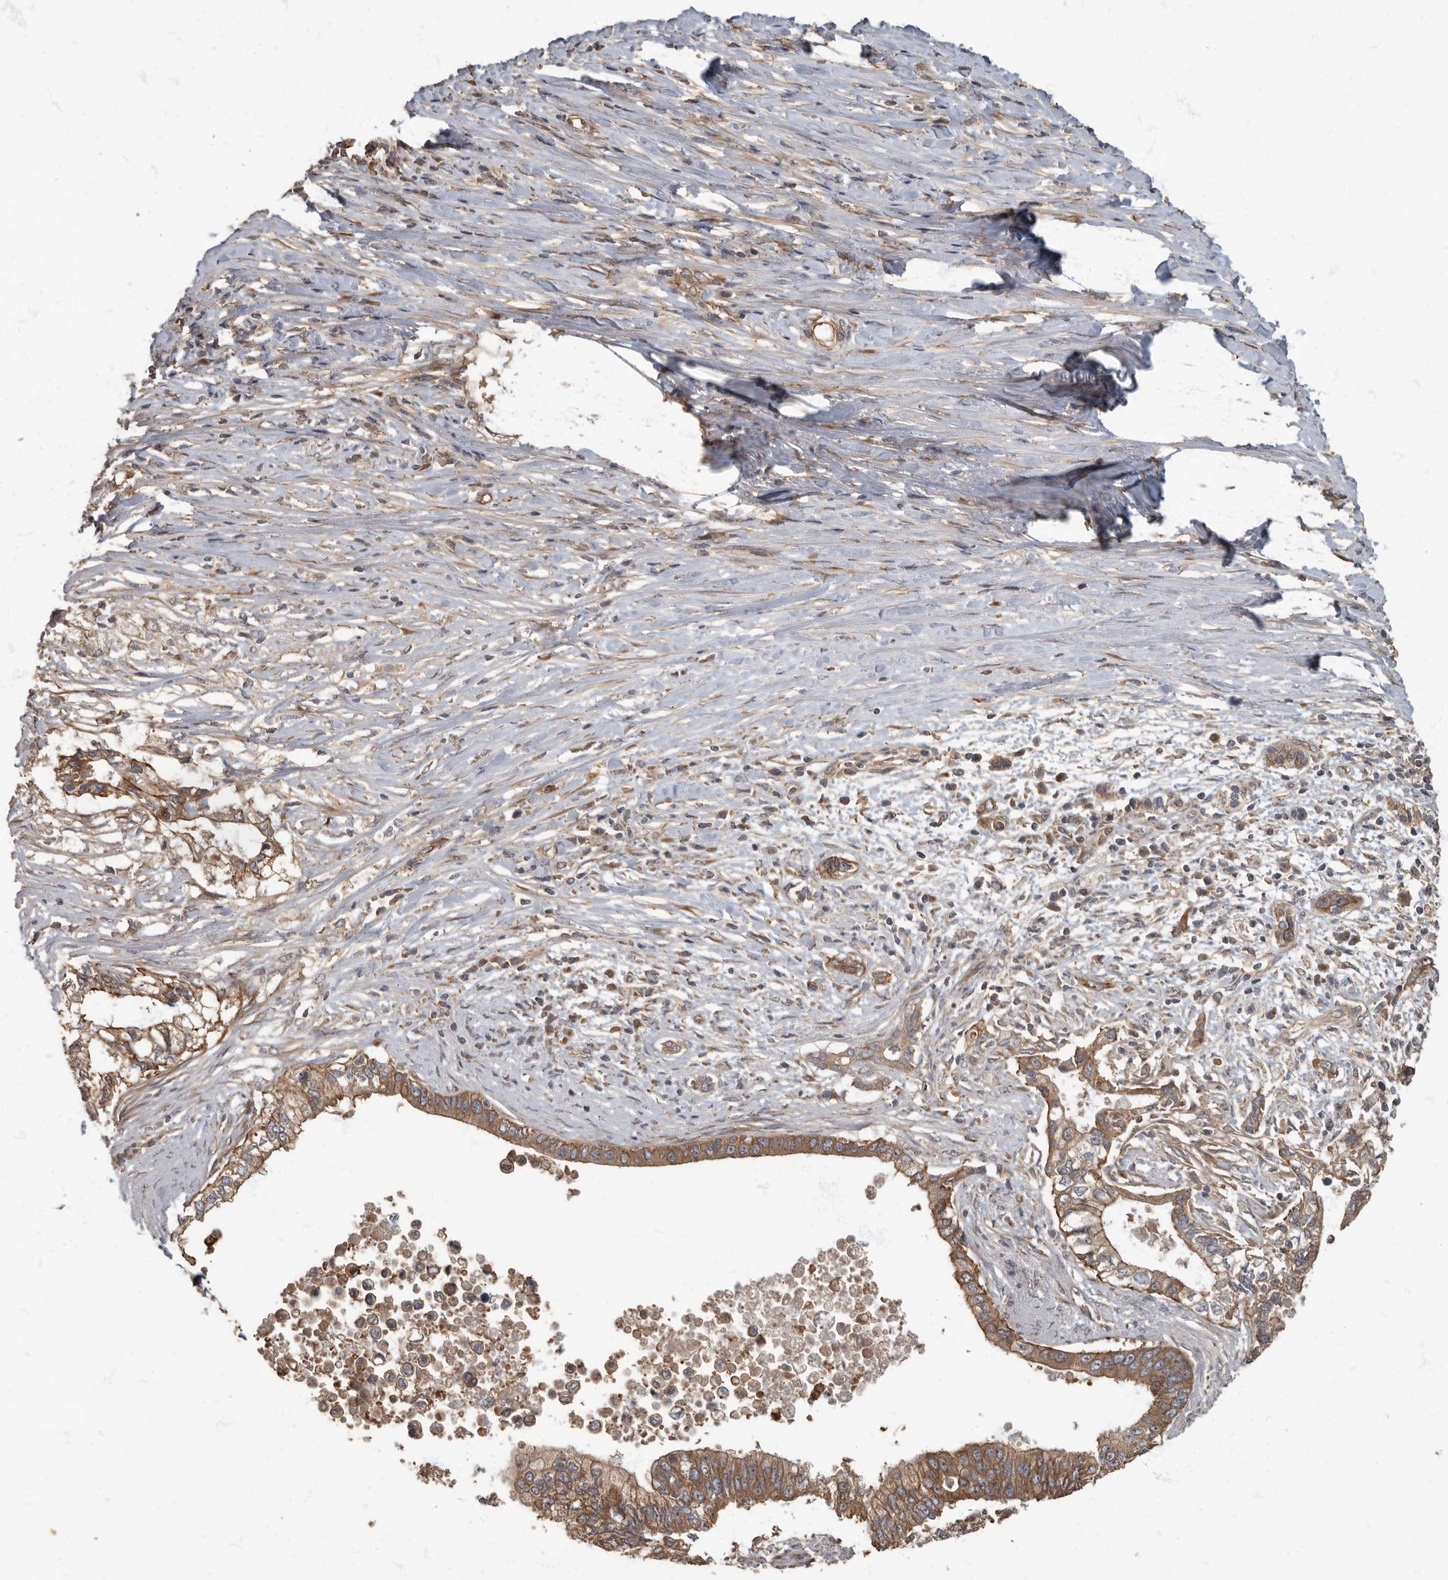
{"staining": {"intensity": "moderate", "quantity": ">75%", "location": "cytoplasmic/membranous"}, "tissue": "pancreatic cancer", "cell_type": "Tumor cells", "image_type": "cancer", "snomed": [{"axis": "morphology", "description": "Normal tissue, NOS"}, {"axis": "morphology", "description": "Adenocarcinoma, NOS"}, {"axis": "topography", "description": "Pancreas"}, {"axis": "topography", "description": "Peripheral nerve tissue"}], "caption": "Pancreatic cancer (adenocarcinoma) stained for a protein exhibits moderate cytoplasmic/membranous positivity in tumor cells.", "gene": "DAAM1", "patient": {"sex": "male", "age": 59}}